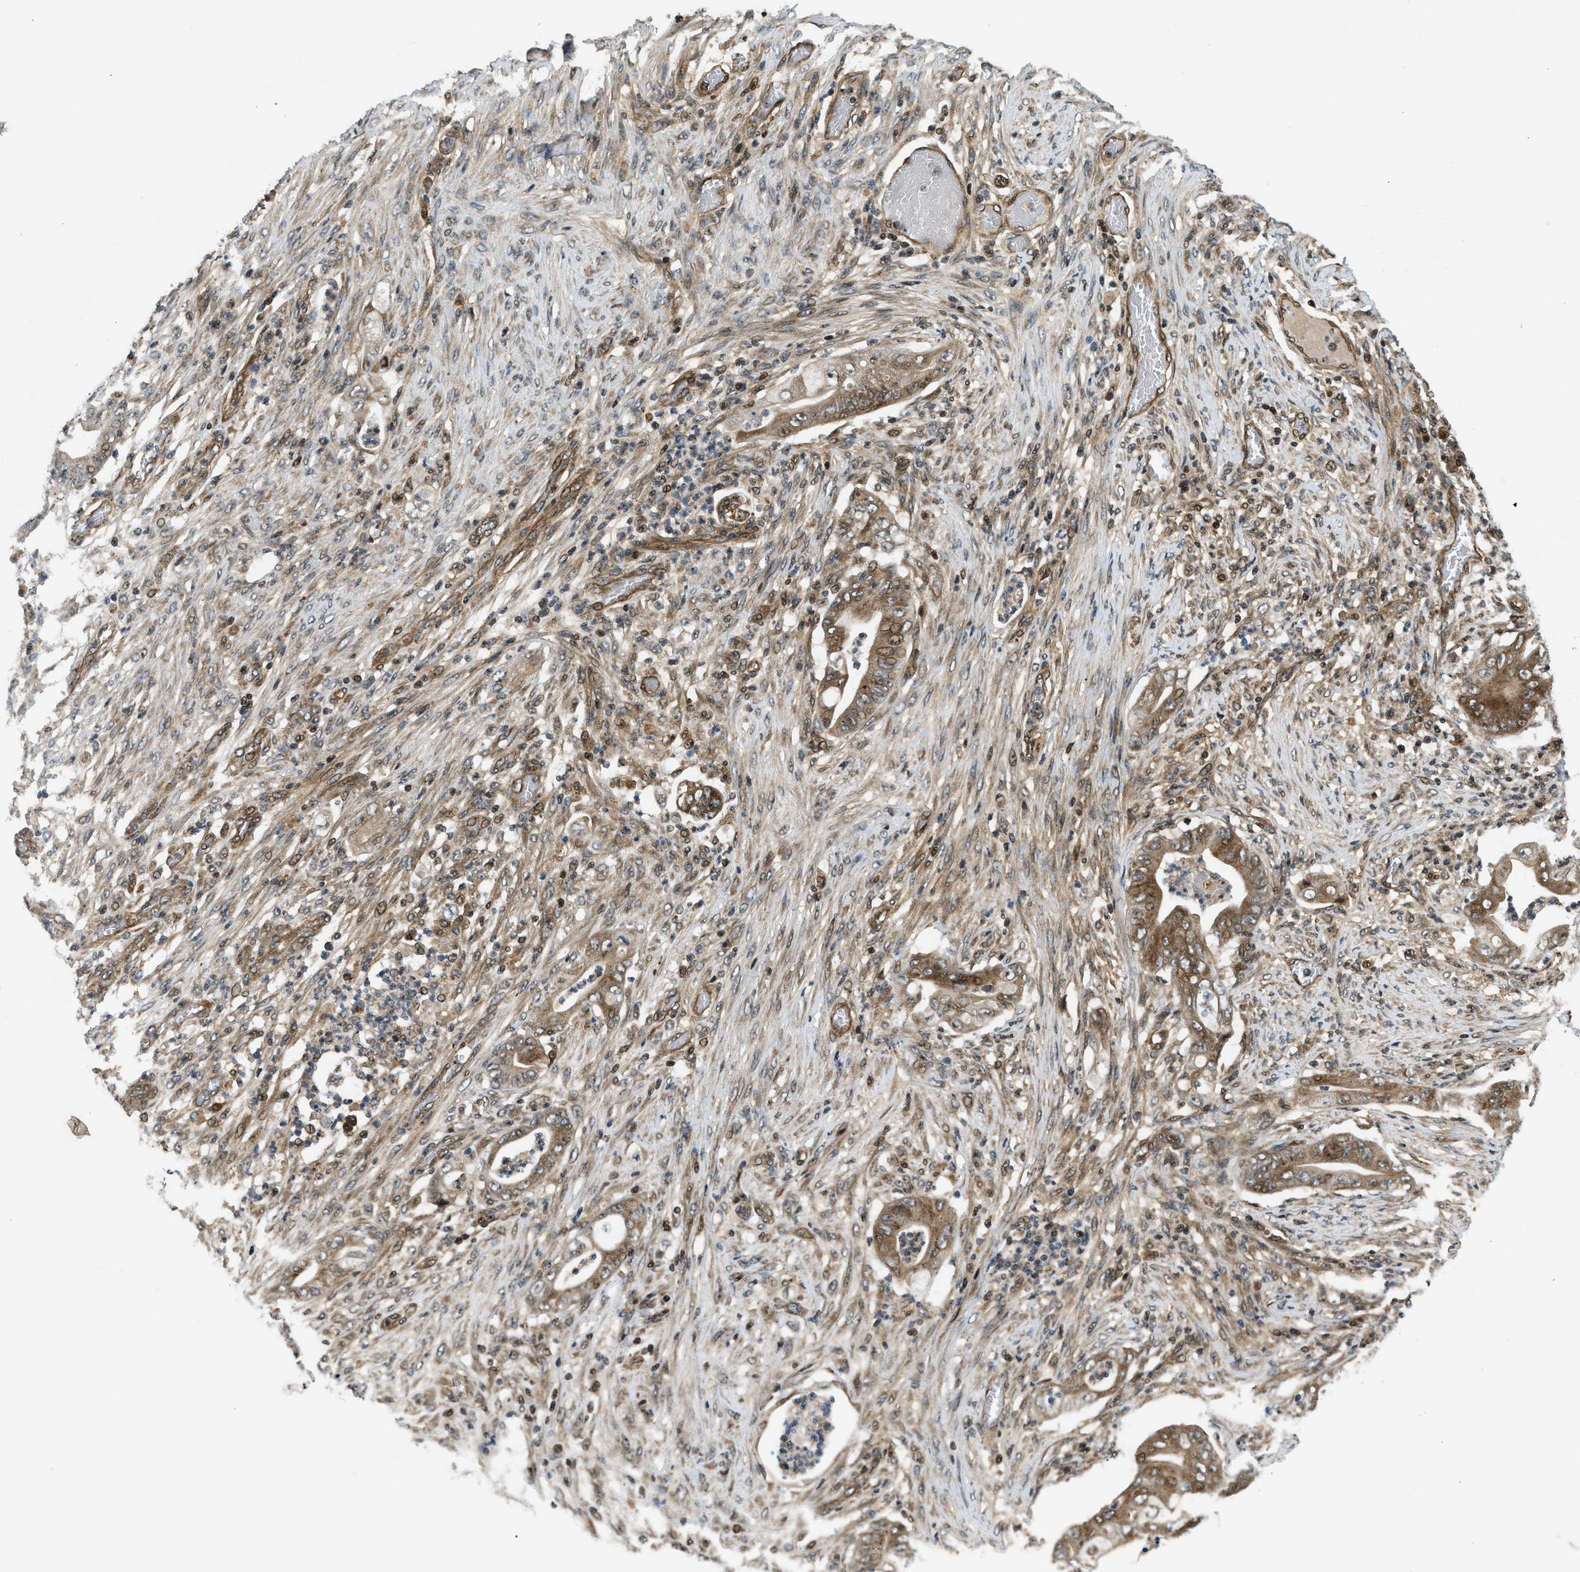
{"staining": {"intensity": "moderate", "quantity": ">75%", "location": "cytoplasmic/membranous,nuclear"}, "tissue": "stomach cancer", "cell_type": "Tumor cells", "image_type": "cancer", "snomed": [{"axis": "morphology", "description": "Adenocarcinoma, NOS"}, {"axis": "topography", "description": "Stomach"}], "caption": "Immunohistochemical staining of stomach adenocarcinoma reveals moderate cytoplasmic/membranous and nuclear protein expression in approximately >75% of tumor cells.", "gene": "LTA4H", "patient": {"sex": "female", "age": 73}}